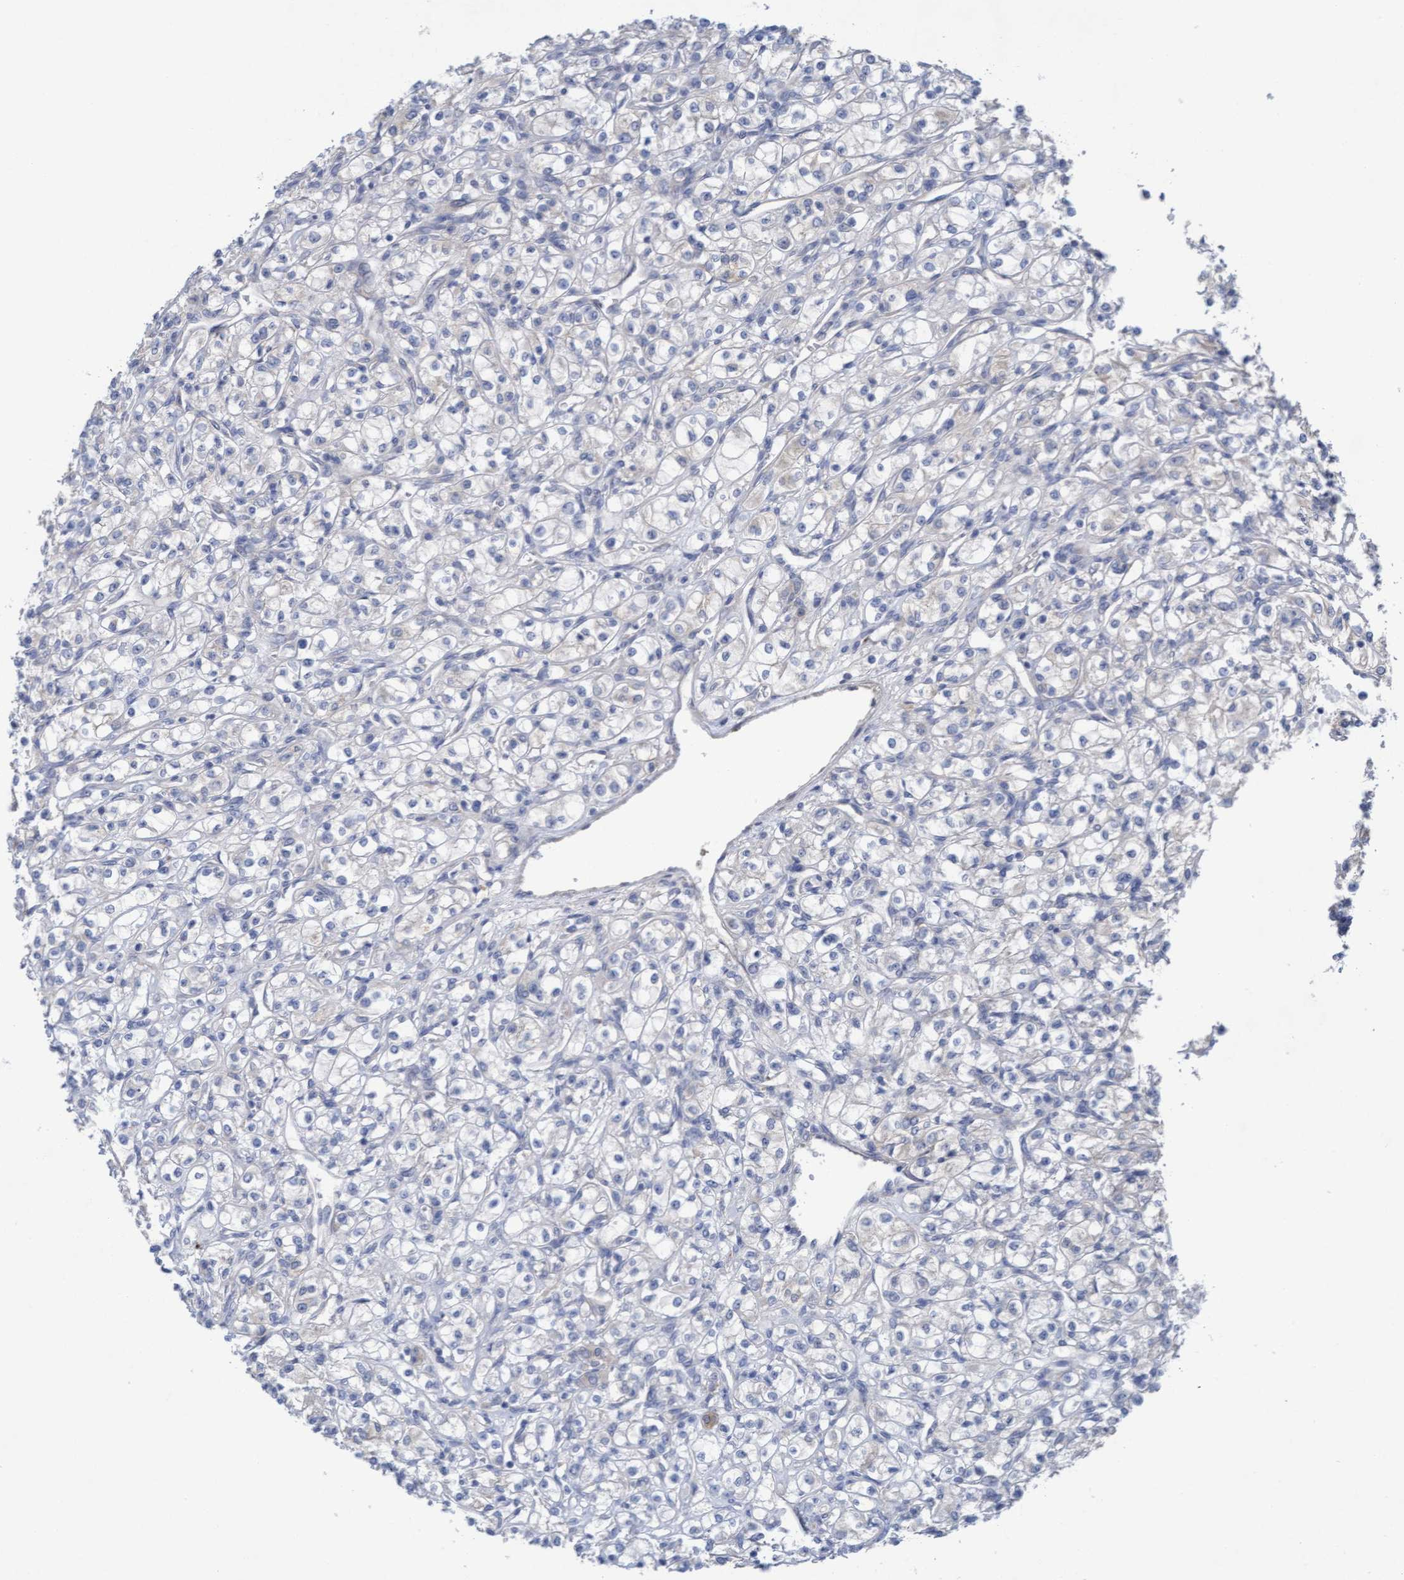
{"staining": {"intensity": "negative", "quantity": "none", "location": "none"}, "tissue": "renal cancer", "cell_type": "Tumor cells", "image_type": "cancer", "snomed": [{"axis": "morphology", "description": "Adenocarcinoma, NOS"}, {"axis": "topography", "description": "Kidney"}], "caption": "Histopathology image shows no protein positivity in tumor cells of renal cancer tissue. (Stains: DAB immunohistochemistry (IHC) with hematoxylin counter stain, Microscopy: brightfield microscopy at high magnification).", "gene": "PLCD1", "patient": {"sex": "male", "age": 77}}